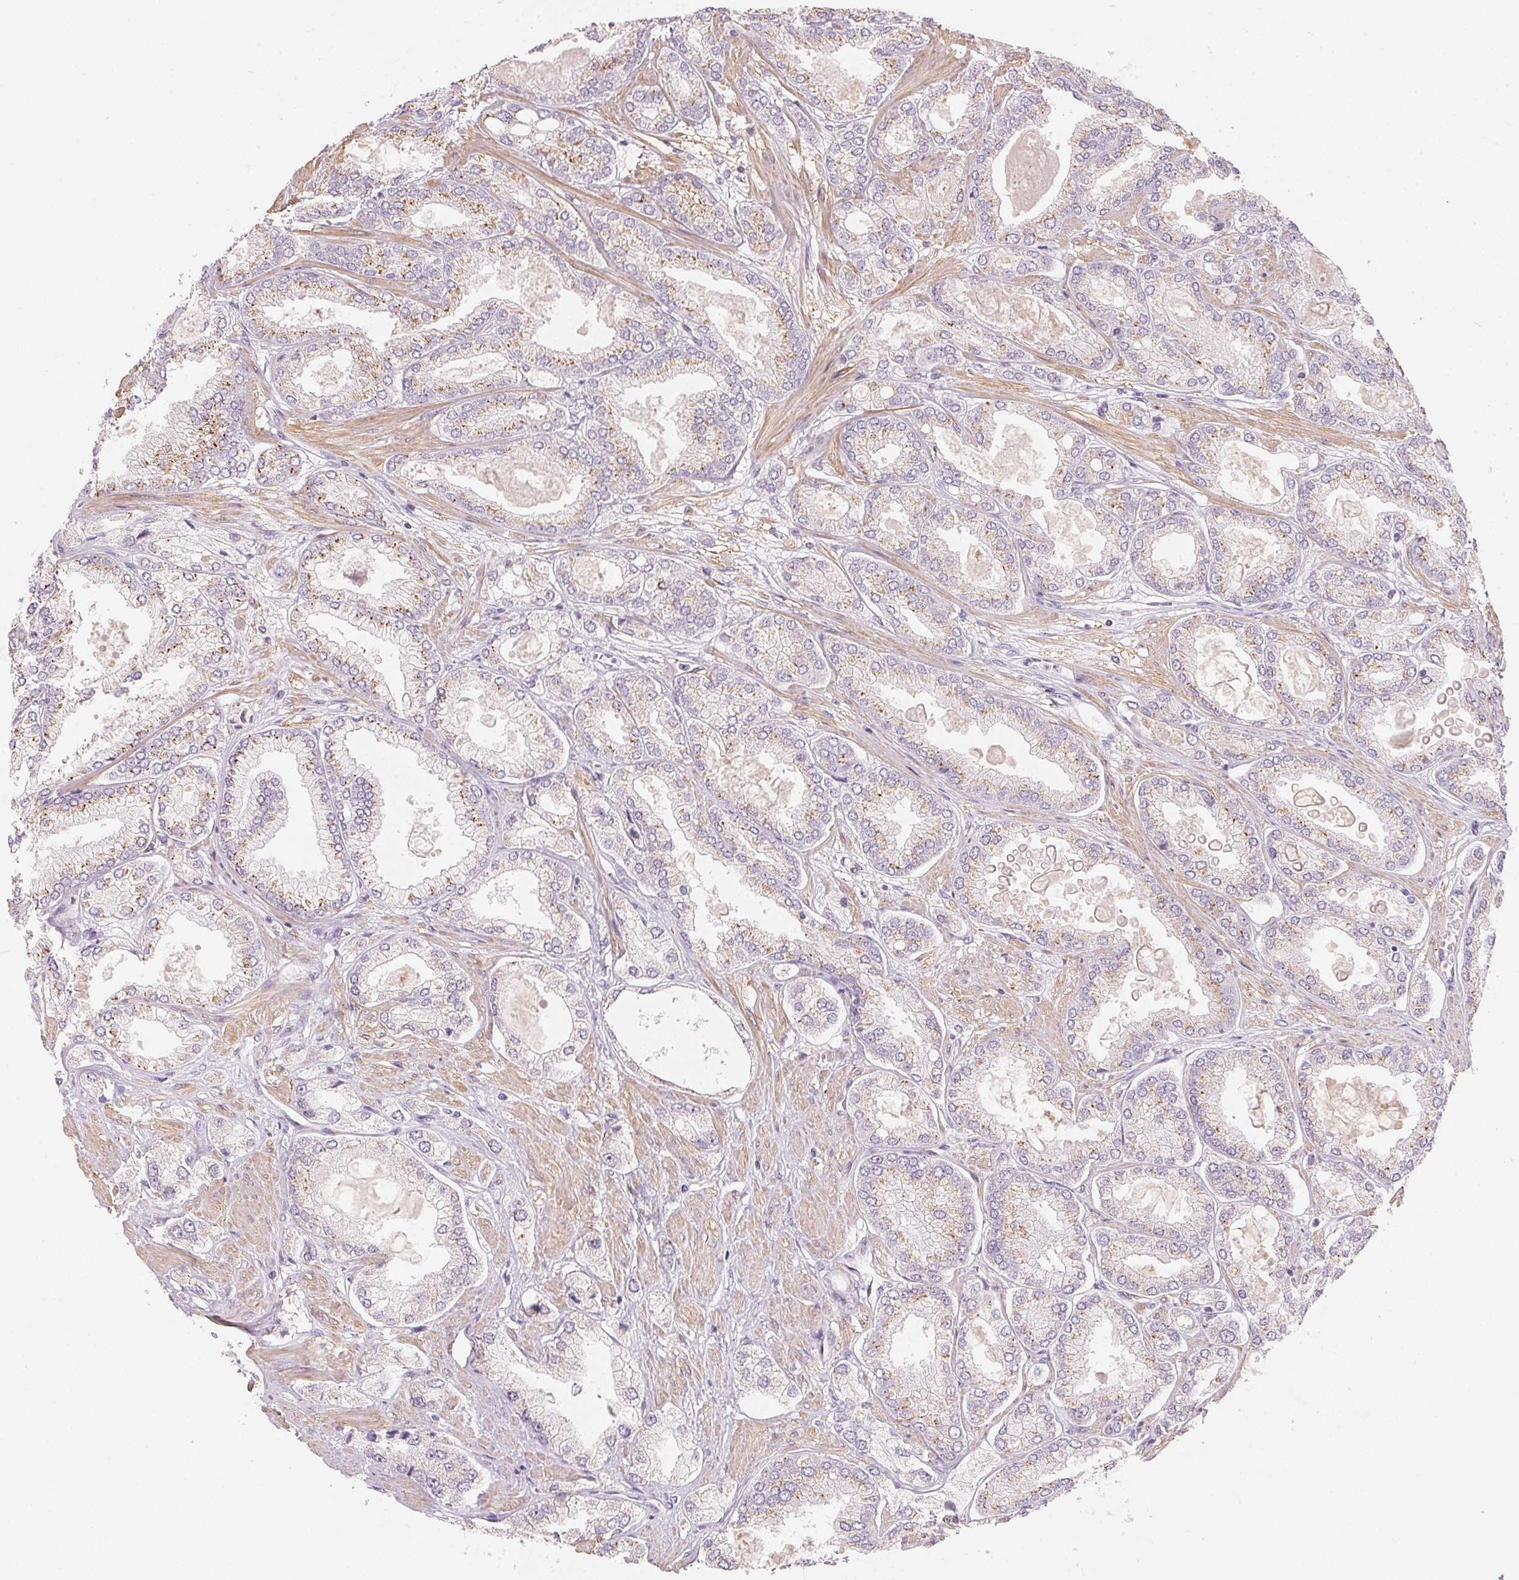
{"staining": {"intensity": "moderate", "quantity": "<25%", "location": "cytoplasmic/membranous"}, "tissue": "prostate cancer", "cell_type": "Tumor cells", "image_type": "cancer", "snomed": [{"axis": "morphology", "description": "Adenocarcinoma, High grade"}, {"axis": "topography", "description": "Prostate"}], "caption": "About <25% of tumor cells in adenocarcinoma (high-grade) (prostate) reveal moderate cytoplasmic/membranous protein positivity as visualized by brown immunohistochemical staining.", "gene": "DRAM2", "patient": {"sex": "male", "age": 68}}